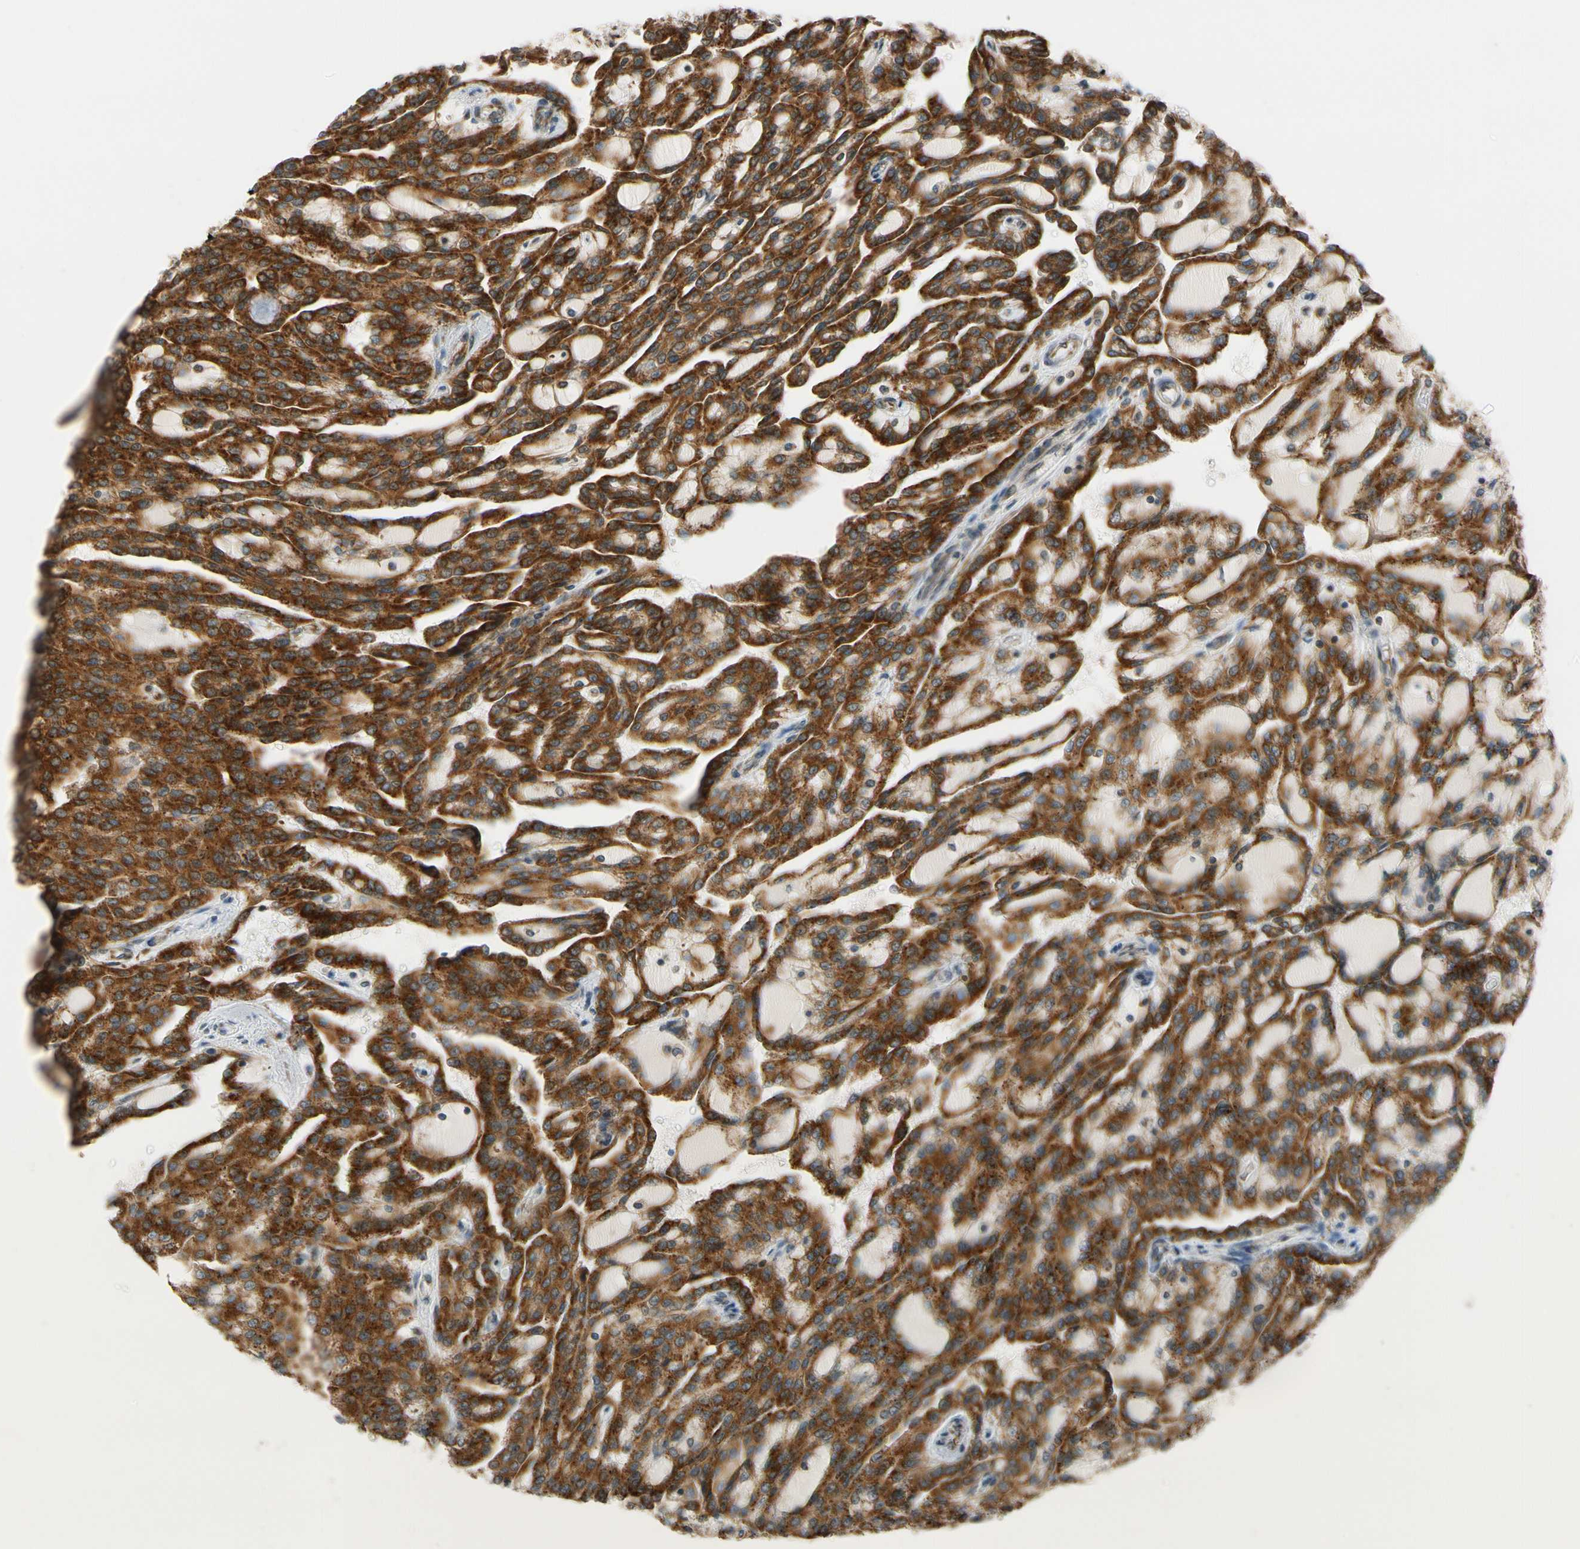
{"staining": {"intensity": "strong", "quantity": ">75%", "location": "cytoplasmic/membranous"}, "tissue": "renal cancer", "cell_type": "Tumor cells", "image_type": "cancer", "snomed": [{"axis": "morphology", "description": "Adenocarcinoma, NOS"}, {"axis": "topography", "description": "Kidney"}], "caption": "Human renal adenocarcinoma stained for a protein (brown) demonstrates strong cytoplasmic/membranous positive positivity in approximately >75% of tumor cells.", "gene": "RPN2", "patient": {"sex": "male", "age": 63}}